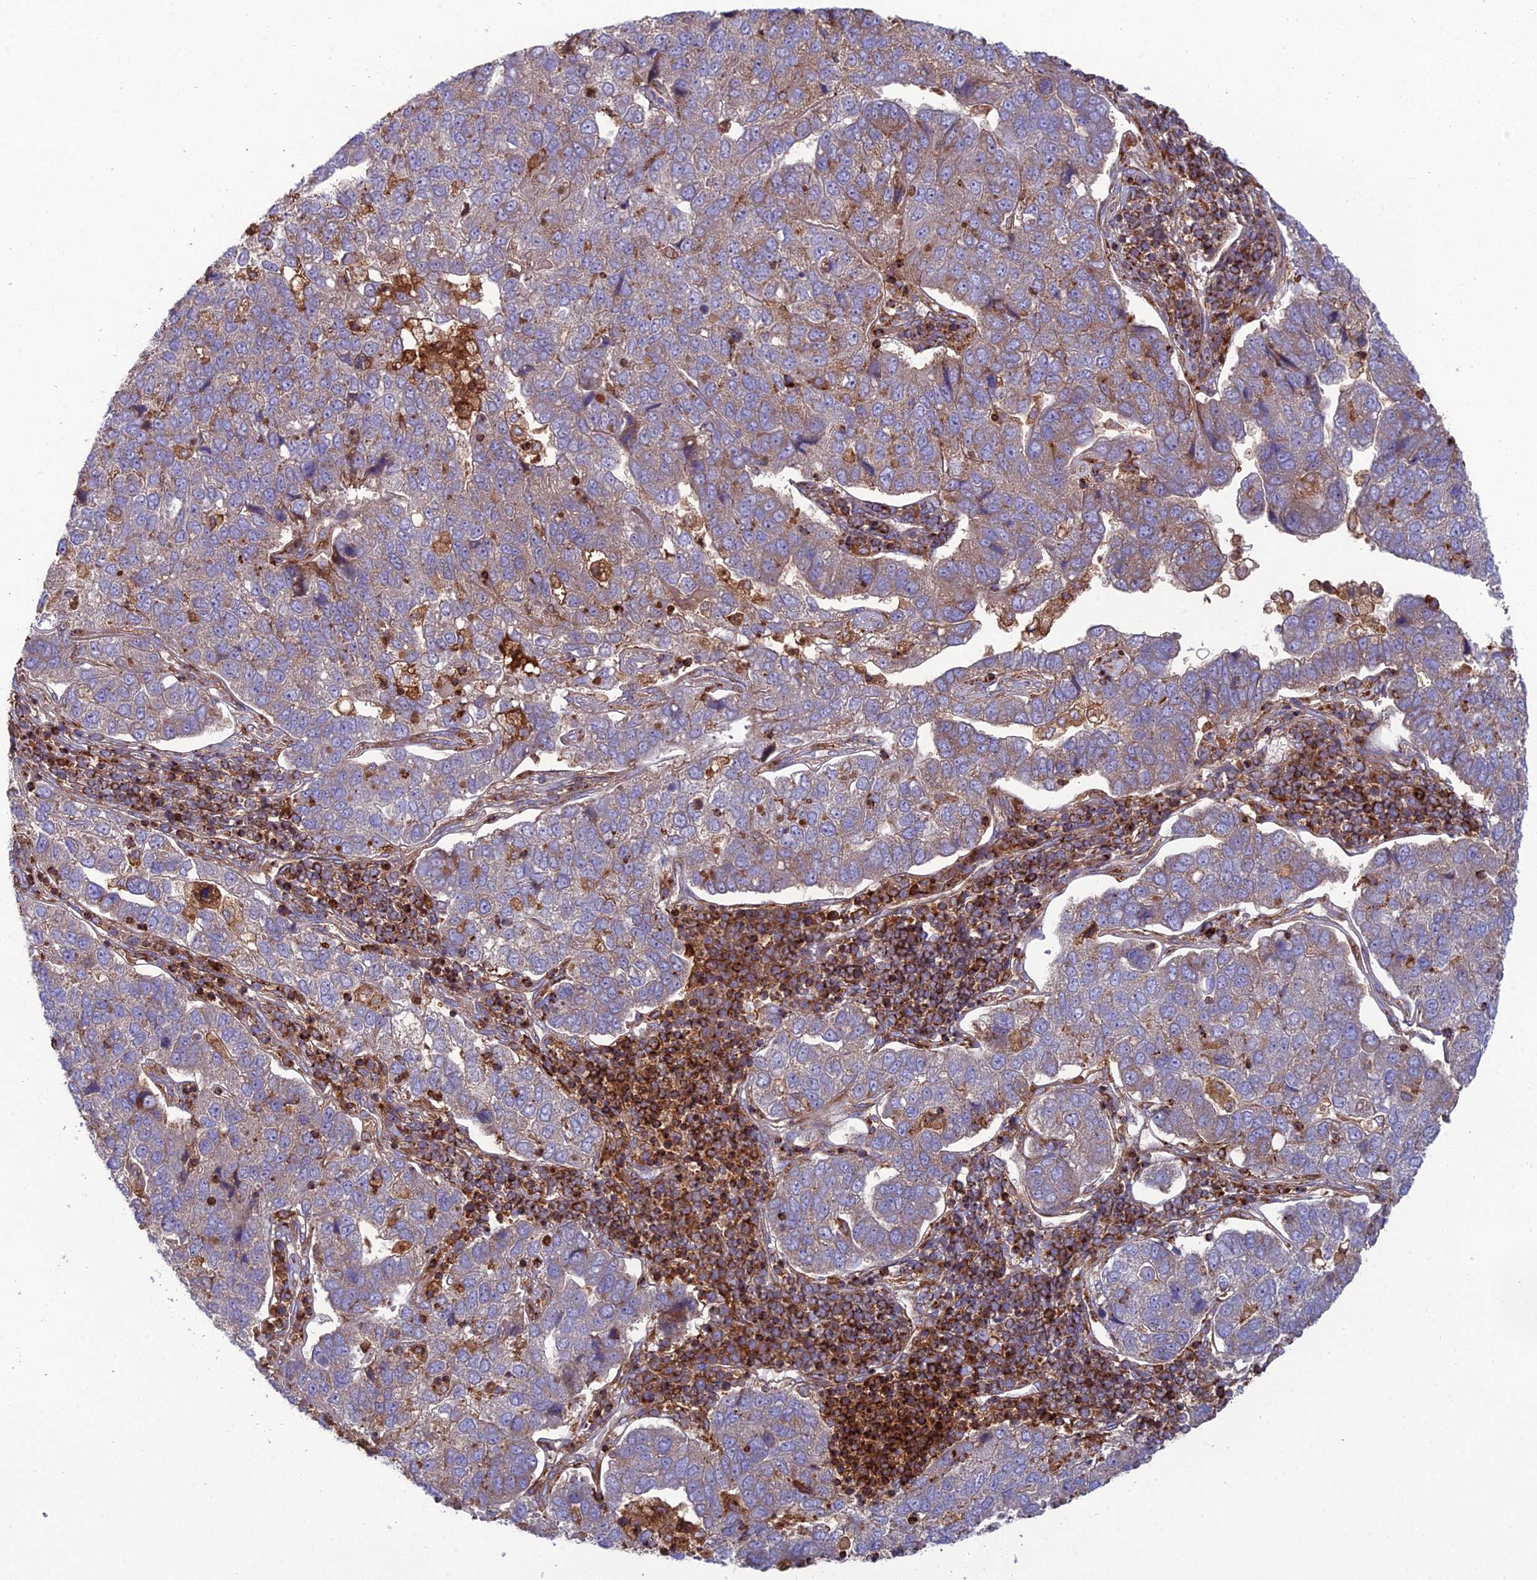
{"staining": {"intensity": "weak", "quantity": ">75%", "location": "cytoplasmic/membranous"}, "tissue": "pancreatic cancer", "cell_type": "Tumor cells", "image_type": "cancer", "snomed": [{"axis": "morphology", "description": "Adenocarcinoma, NOS"}, {"axis": "topography", "description": "Pancreas"}], "caption": "Protein expression by immunohistochemistry displays weak cytoplasmic/membranous positivity in approximately >75% of tumor cells in pancreatic cancer (adenocarcinoma).", "gene": "LNPEP", "patient": {"sex": "female", "age": 61}}